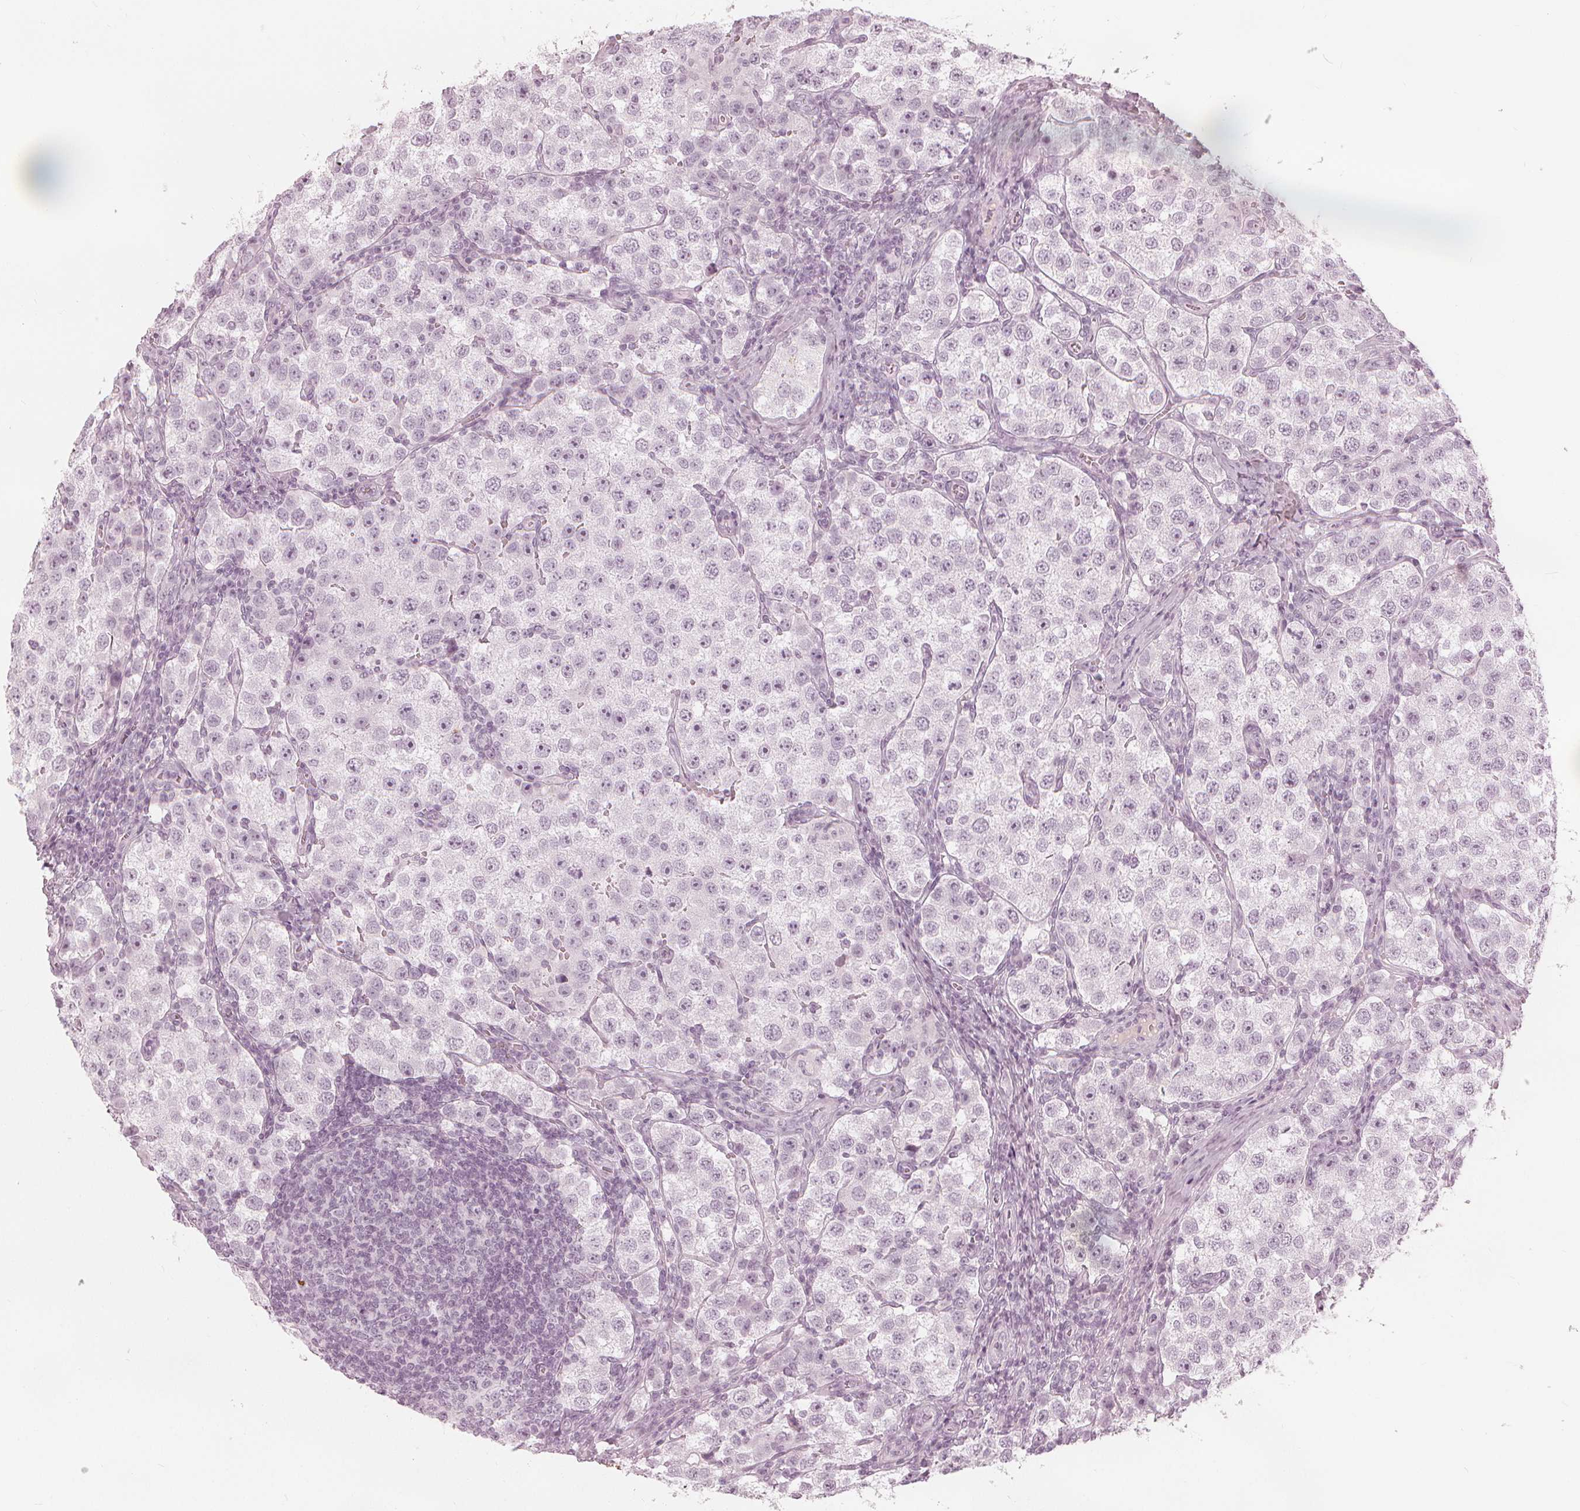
{"staining": {"intensity": "negative", "quantity": "none", "location": "none"}, "tissue": "testis cancer", "cell_type": "Tumor cells", "image_type": "cancer", "snomed": [{"axis": "morphology", "description": "Seminoma, NOS"}, {"axis": "topography", "description": "Testis"}], "caption": "This is an immunohistochemistry photomicrograph of human testis cancer. There is no expression in tumor cells.", "gene": "PAEP", "patient": {"sex": "male", "age": 37}}